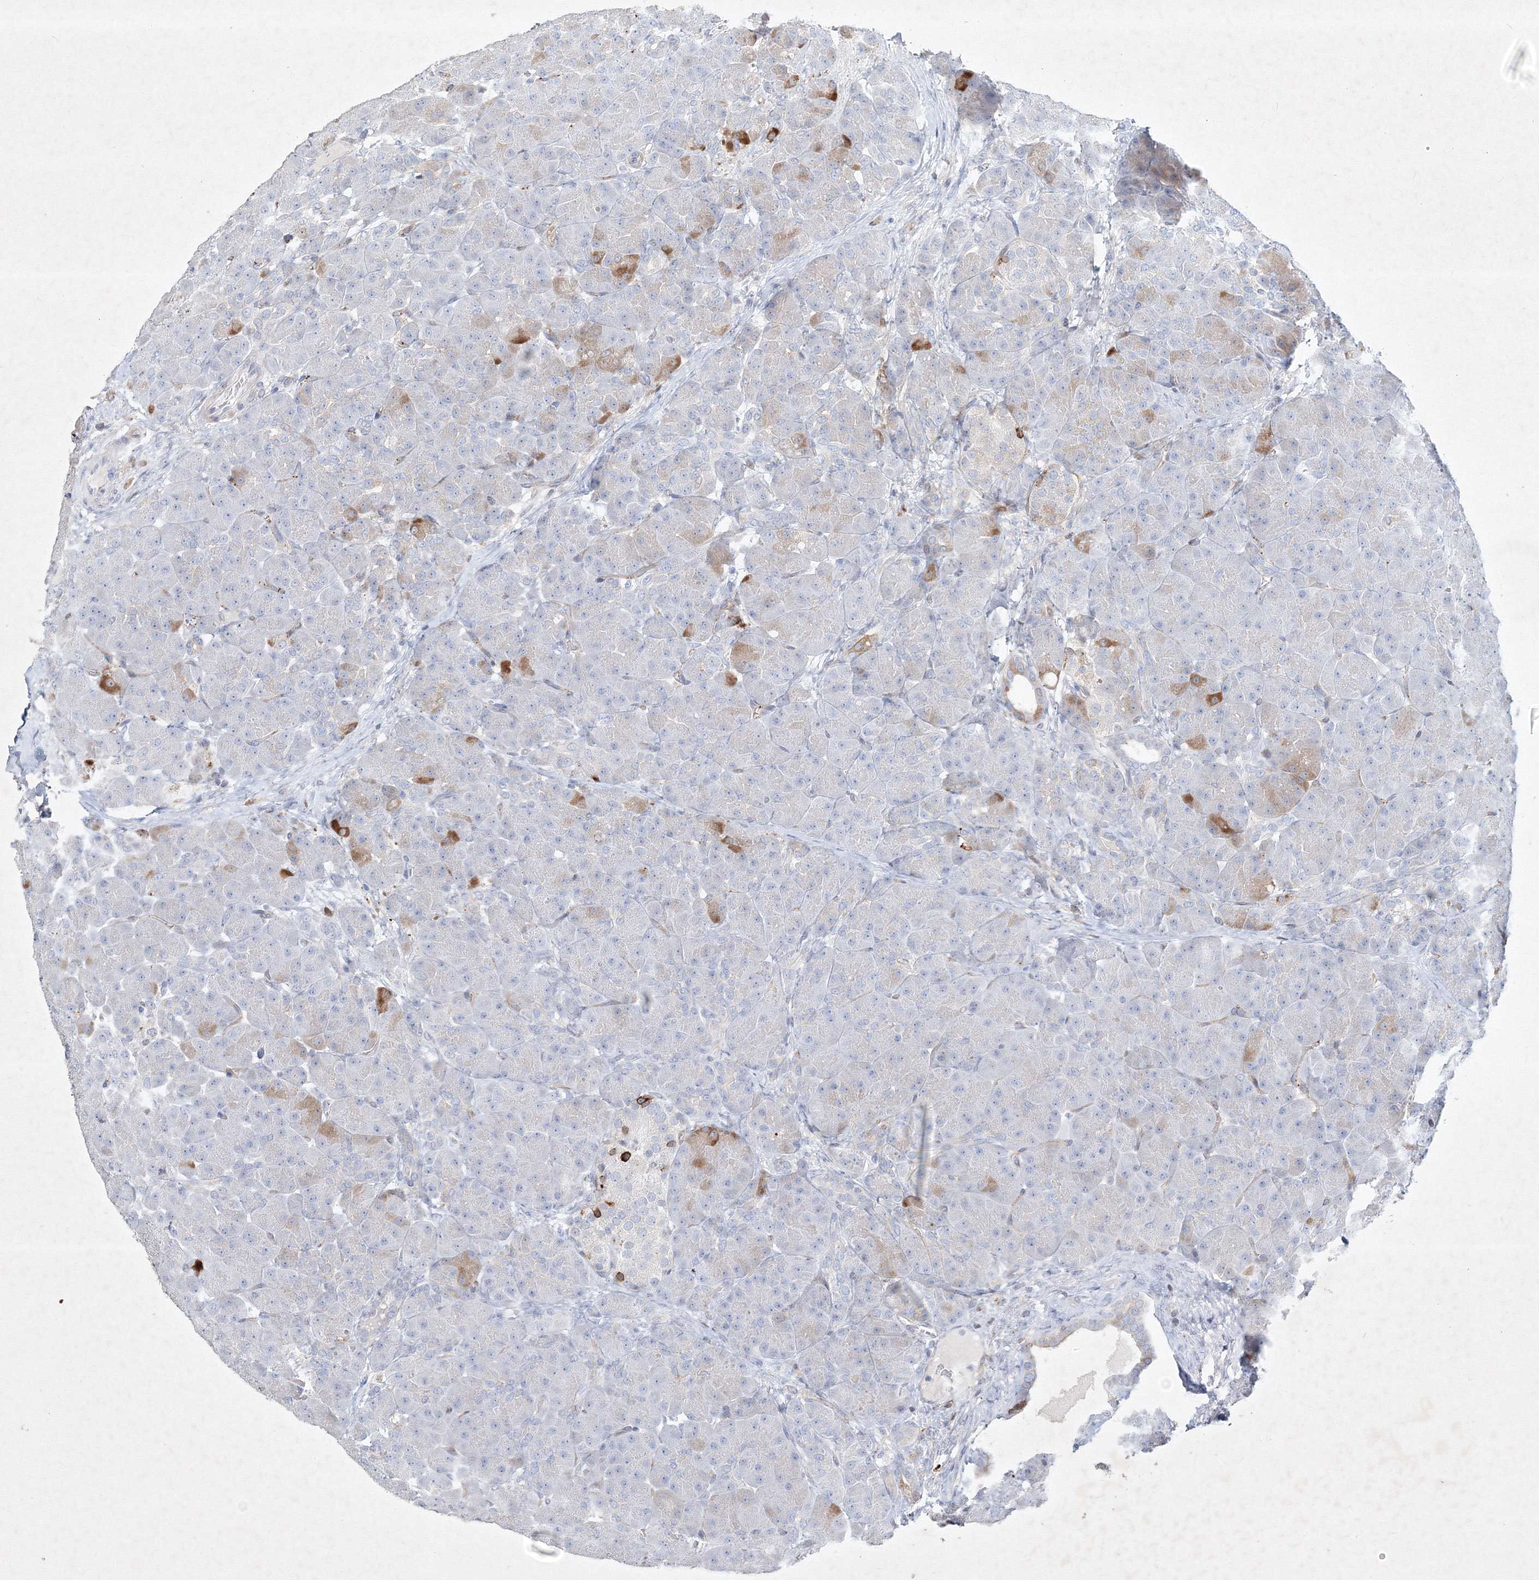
{"staining": {"intensity": "moderate", "quantity": "<25%", "location": "cytoplasmic/membranous"}, "tissue": "pancreas", "cell_type": "Exocrine glandular cells", "image_type": "normal", "snomed": [{"axis": "morphology", "description": "Normal tissue, NOS"}, {"axis": "topography", "description": "Pancreas"}], "caption": "Normal pancreas demonstrates moderate cytoplasmic/membranous staining in about <25% of exocrine glandular cells, visualized by immunohistochemistry. (Brightfield microscopy of DAB IHC at high magnification).", "gene": "CXXC4", "patient": {"sex": "male", "age": 66}}